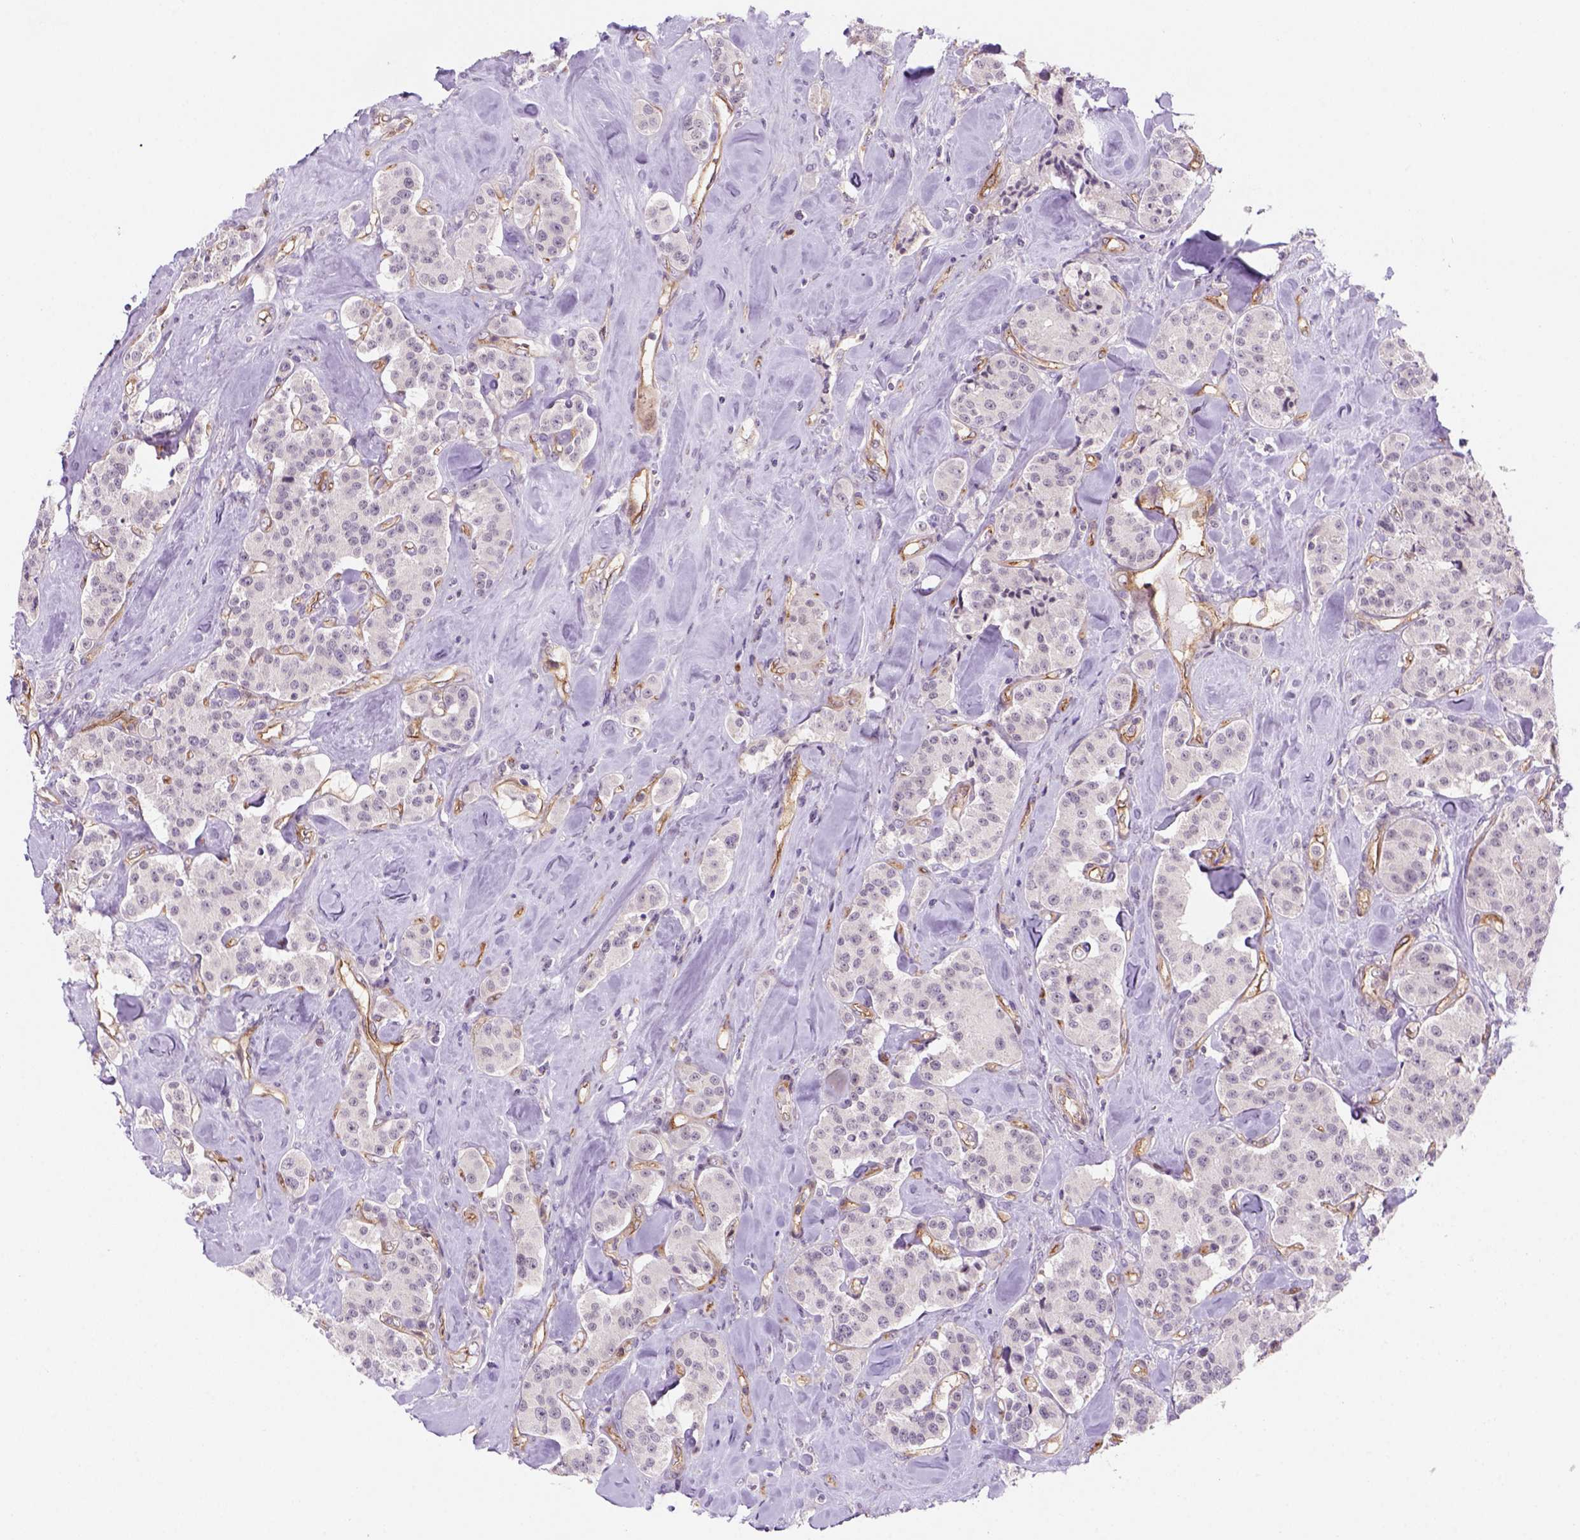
{"staining": {"intensity": "negative", "quantity": "none", "location": "none"}, "tissue": "carcinoid", "cell_type": "Tumor cells", "image_type": "cancer", "snomed": [{"axis": "morphology", "description": "Carcinoid, malignant, NOS"}, {"axis": "topography", "description": "Pancreas"}], "caption": "Malignant carcinoid was stained to show a protein in brown. There is no significant positivity in tumor cells.", "gene": "VSTM5", "patient": {"sex": "male", "age": 41}}